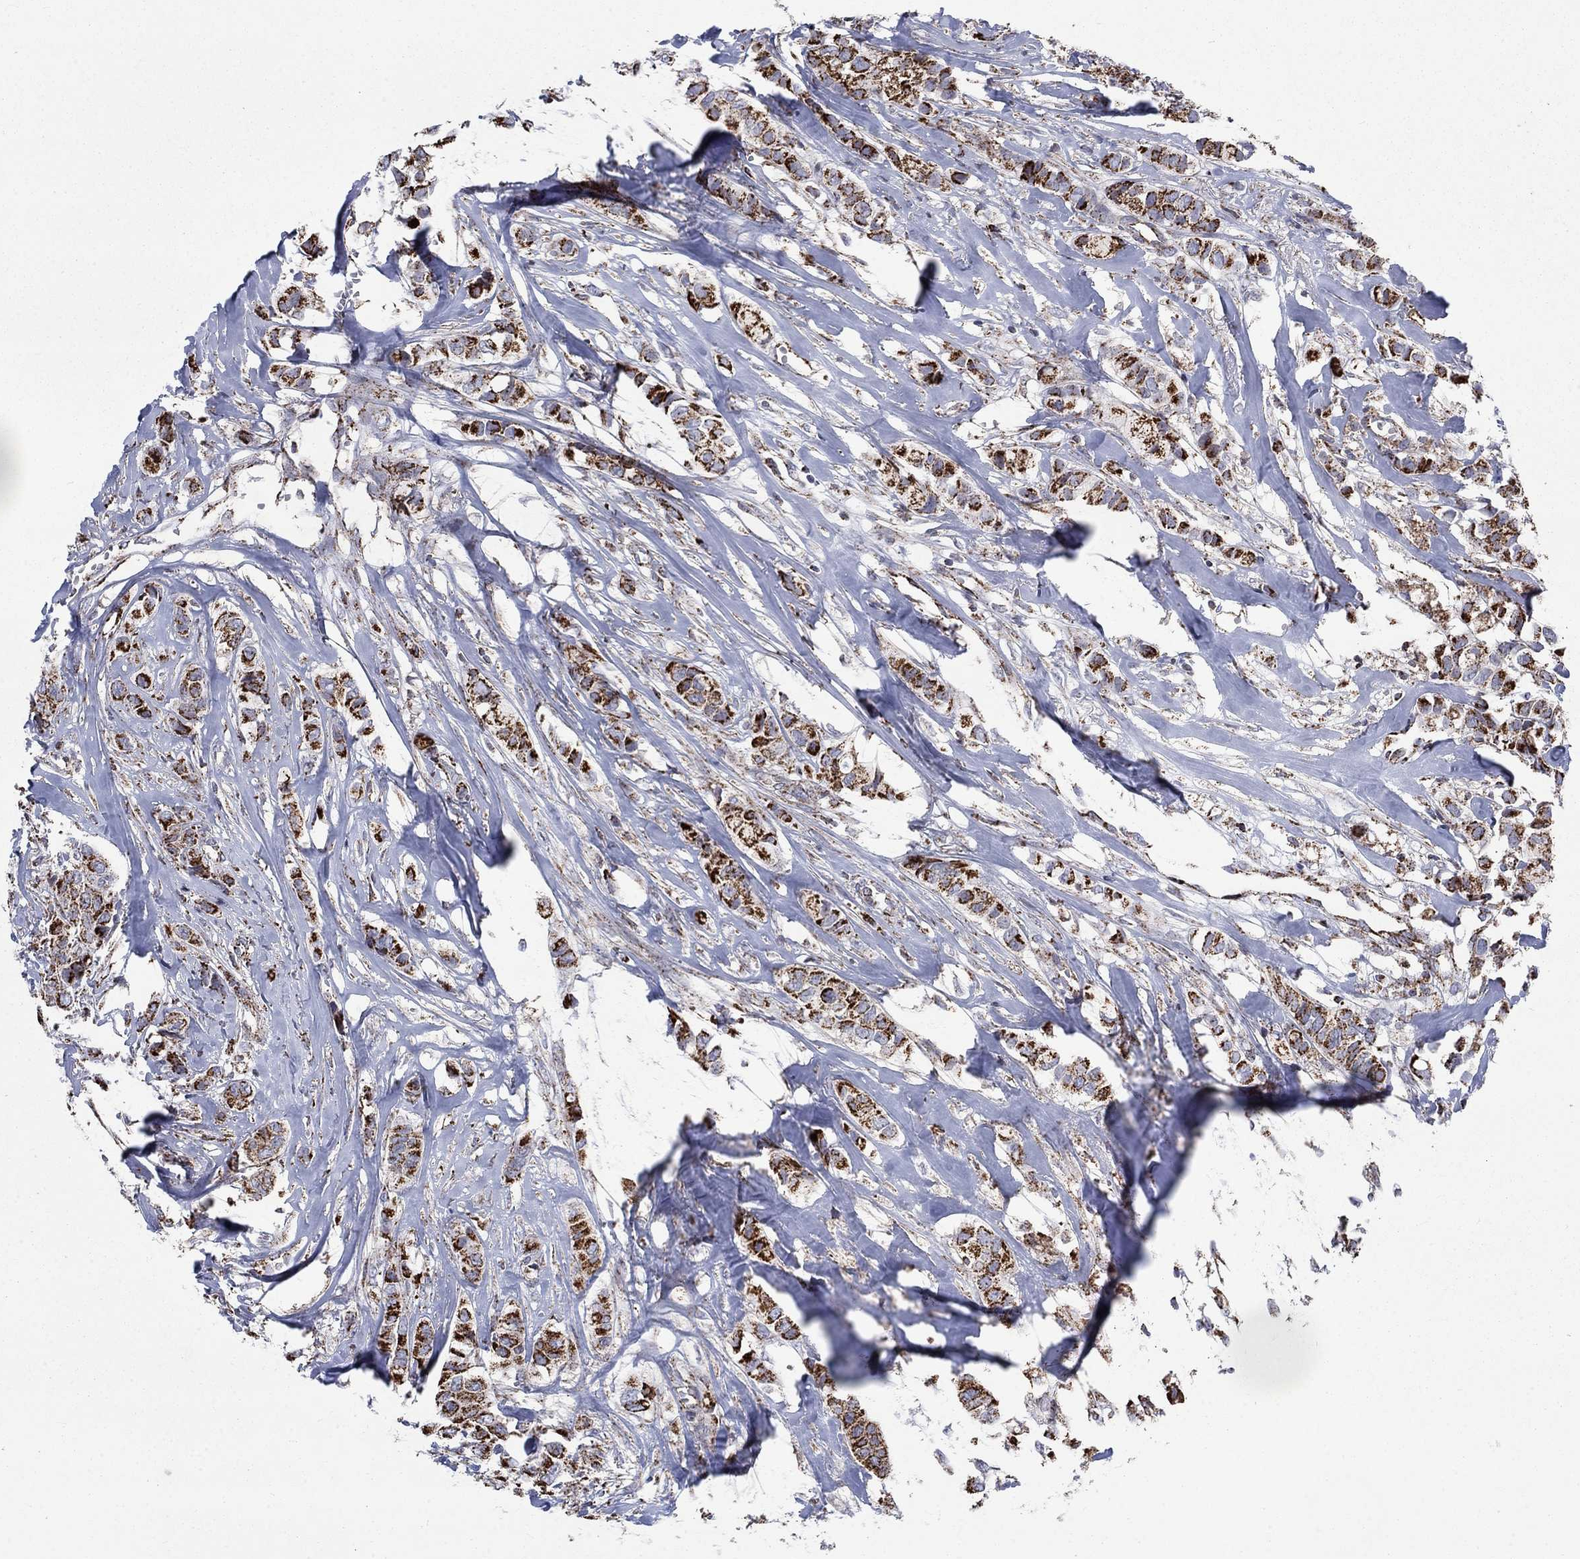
{"staining": {"intensity": "strong", "quantity": ">75%", "location": "cytoplasmic/membranous"}, "tissue": "breast cancer", "cell_type": "Tumor cells", "image_type": "cancer", "snomed": [{"axis": "morphology", "description": "Duct carcinoma"}, {"axis": "topography", "description": "Breast"}], "caption": "Tumor cells demonstrate strong cytoplasmic/membranous expression in about >75% of cells in breast intraductal carcinoma.", "gene": "MOAP1", "patient": {"sex": "female", "age": 85}}